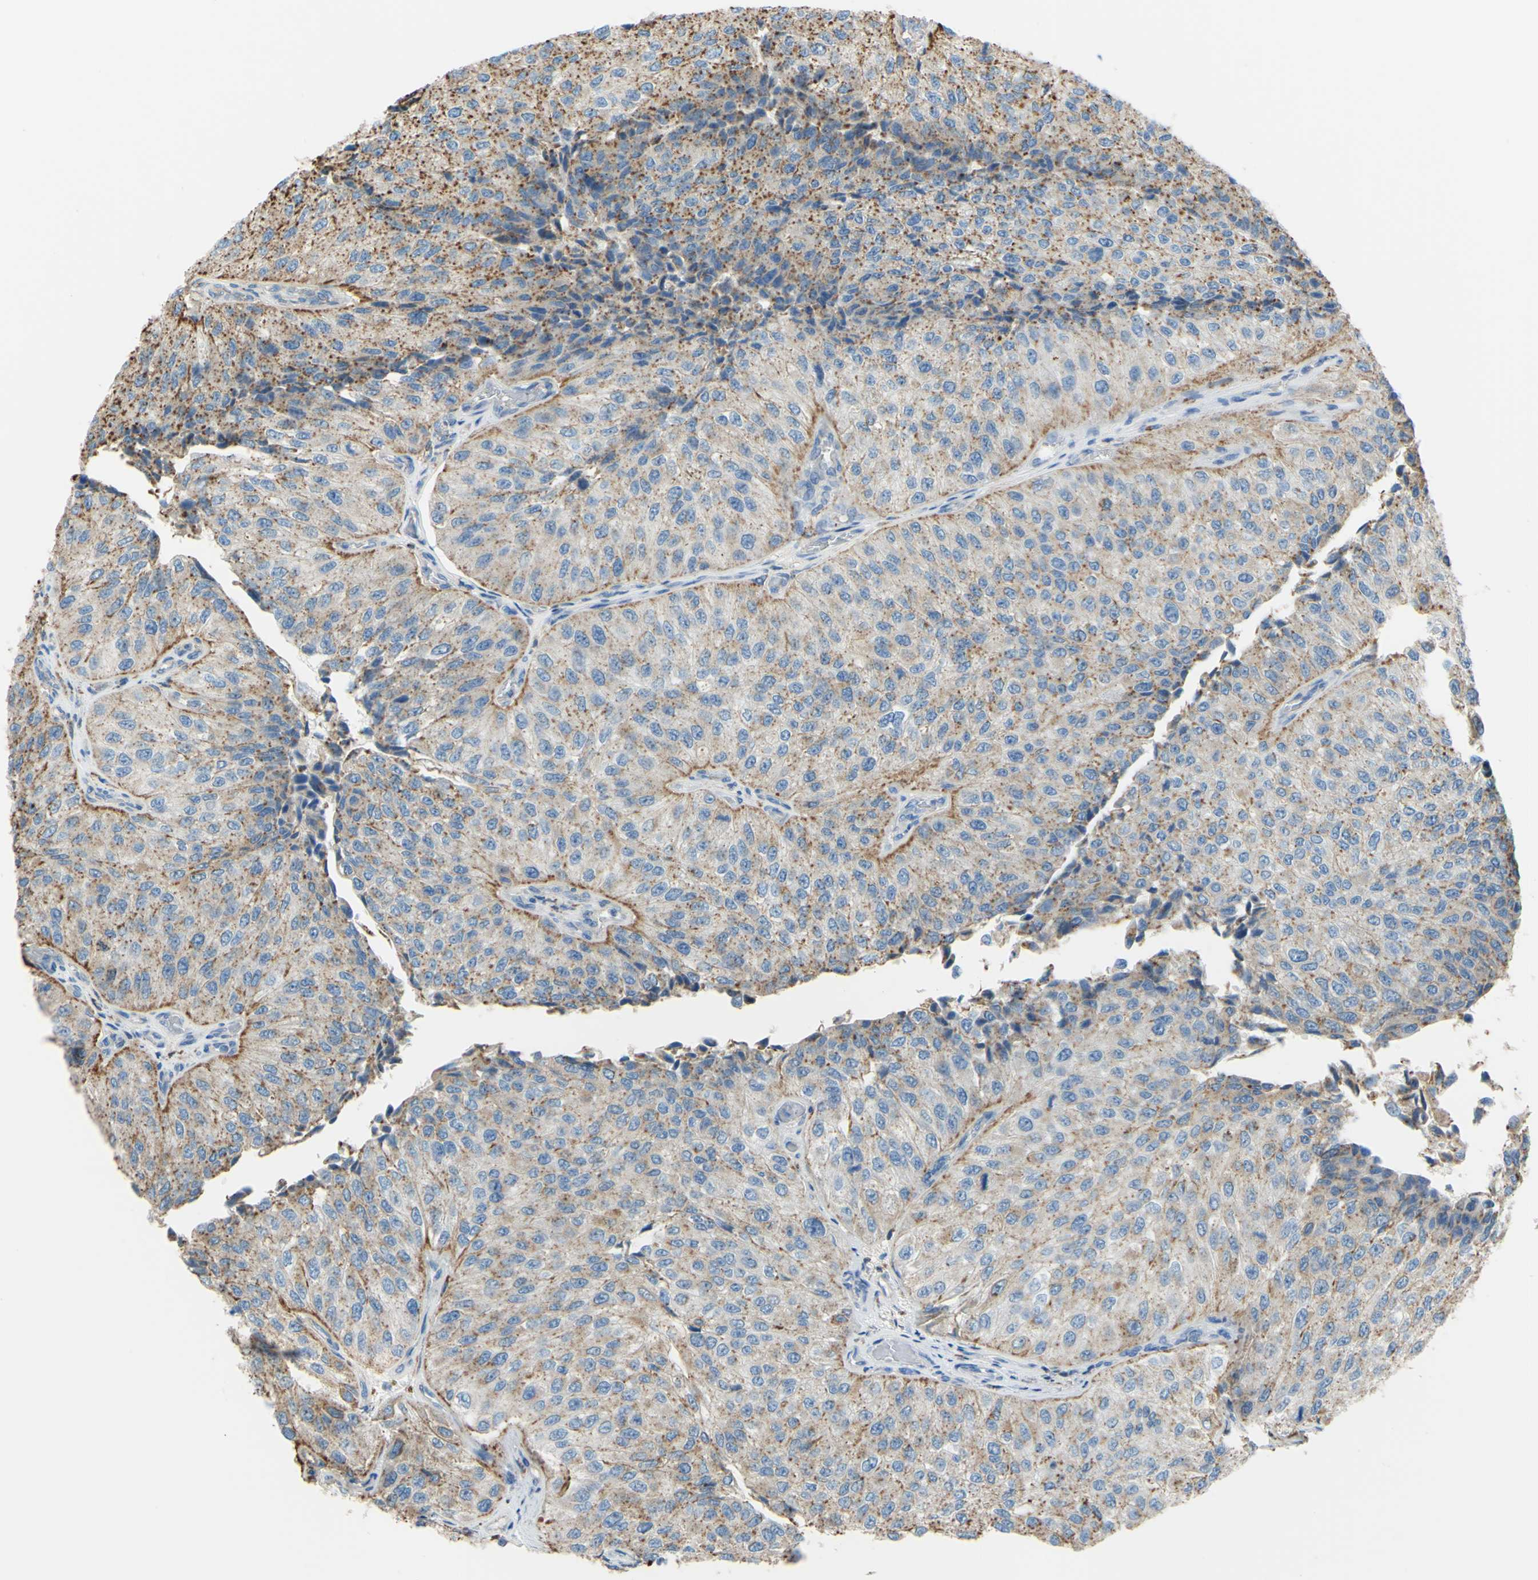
{"staining": {"intensity": "moderate", "quantity": ">75%", "location": "cytoplasmic/membranous"}, "tissue": "urothelial cancer", "cell_type": "Tumor cells", "image_type": "cancer", "snomed": [{"axis": "morphology", "description": "Urothelial carcinoma, High grade"}, {"axis": "topography", "description": "Kidney"}, {"axis": "topography", "description": "Urinary bladder"}], "caption": "Immunohistochemistry (IHC) of urothelial carcinoma (high-grade) exhibits medium levels of moderate cytoplasmic/membranous positivity in about >75% of tumor cells.", "gene": "CTSD", "patient": {"sex": "male", "age": 77}}